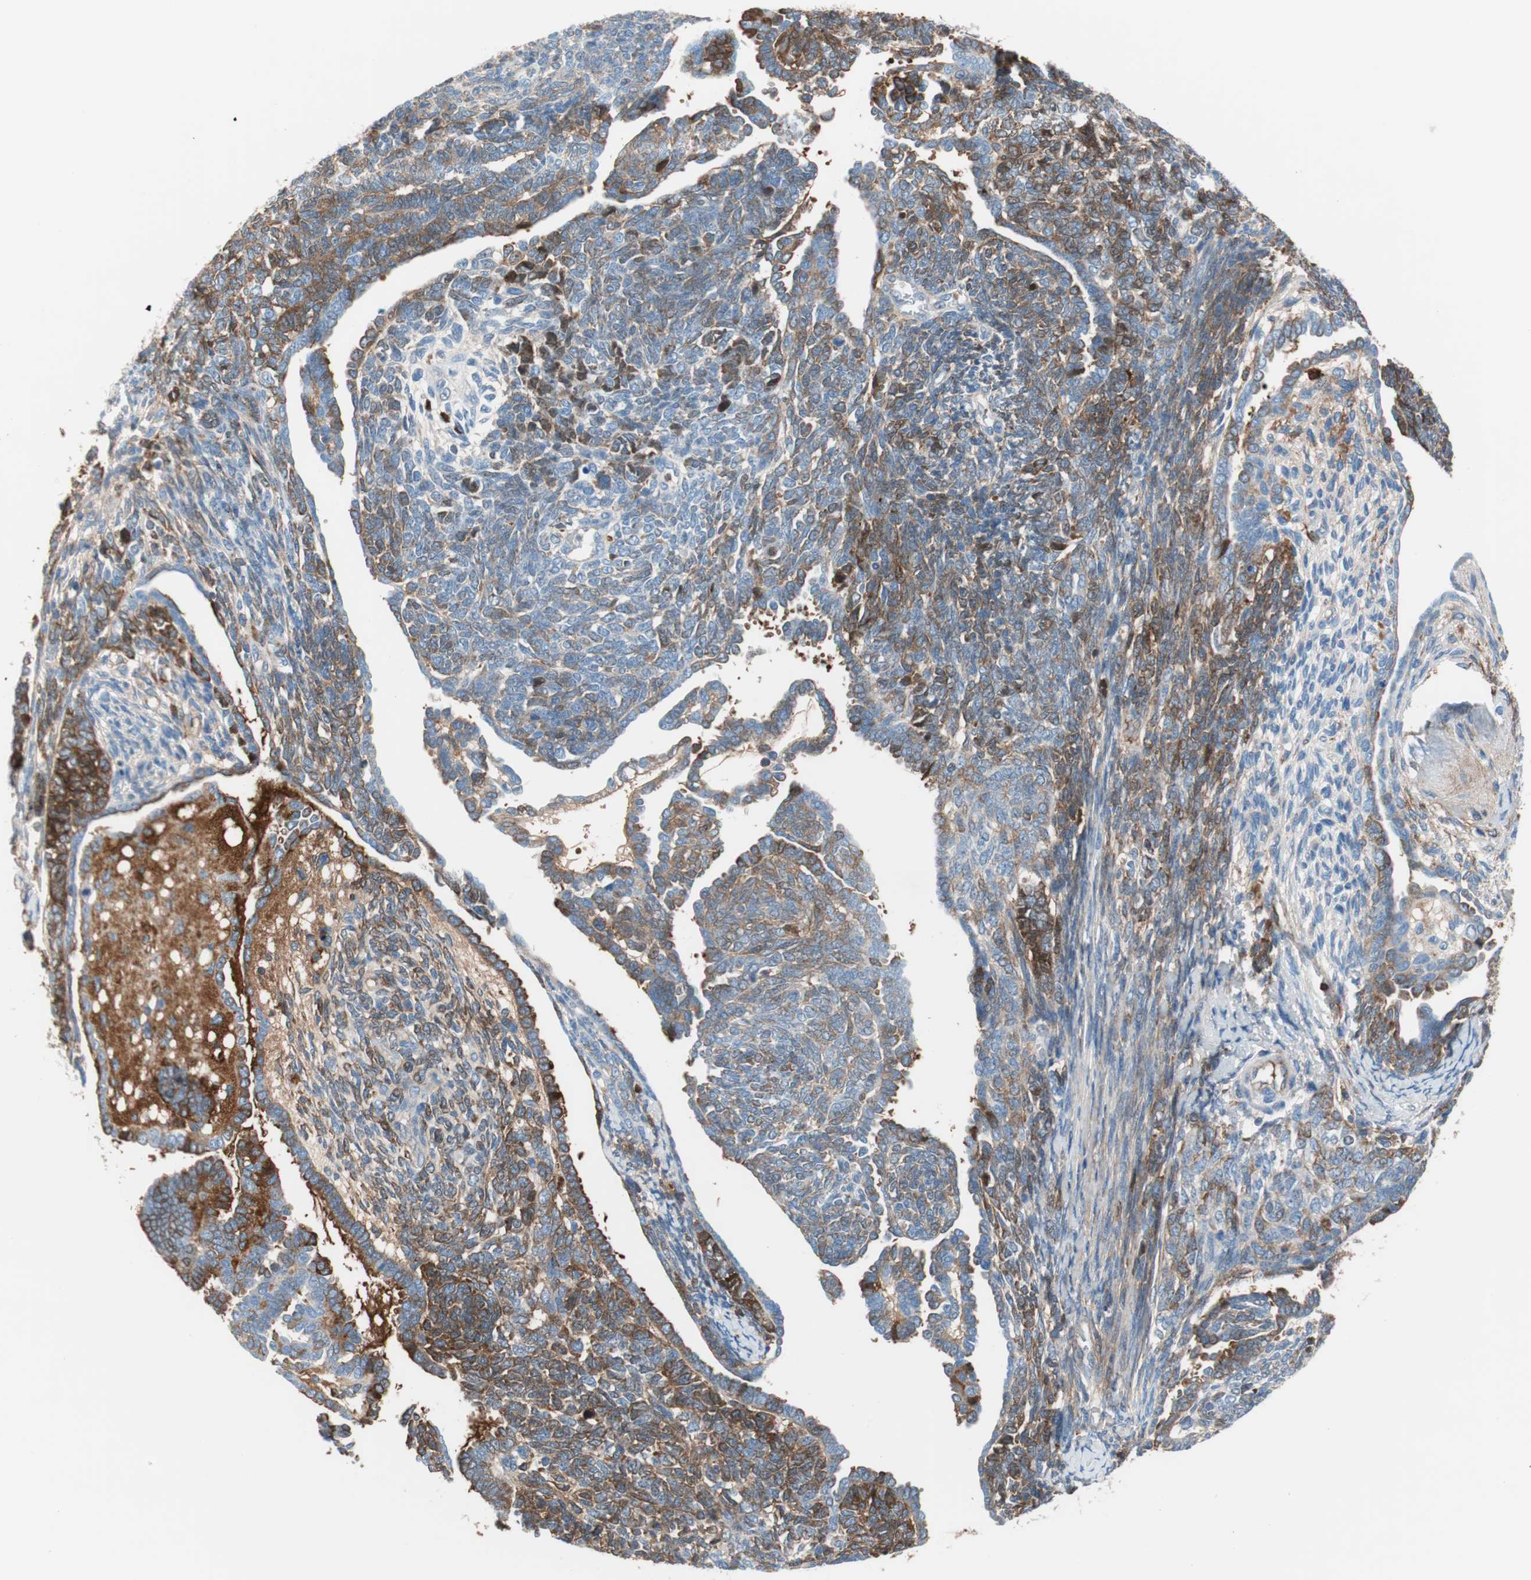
{"staining": {"intensity": "moderate", "quantity": "25%-75%", "location": "cytoplasmic/membranous"}, "tissue": "endometrial cancer", "cell_type": "Tumor cells", "image_type": "cancer", "snomed": [{"axis": "morphology", "description": "Neoplasm, malignant, NOS"}, {"axis": "topography", "description": "Endometrium"}], "caption": "An image of human endometrial cancer (neoplasm (malignant)) stained for a protein exhibits moderate cytoplasmic/membranous brown staining in tumor cells.", "gene": "RBP4", "patient": {"sex": "female", "age": 74}}